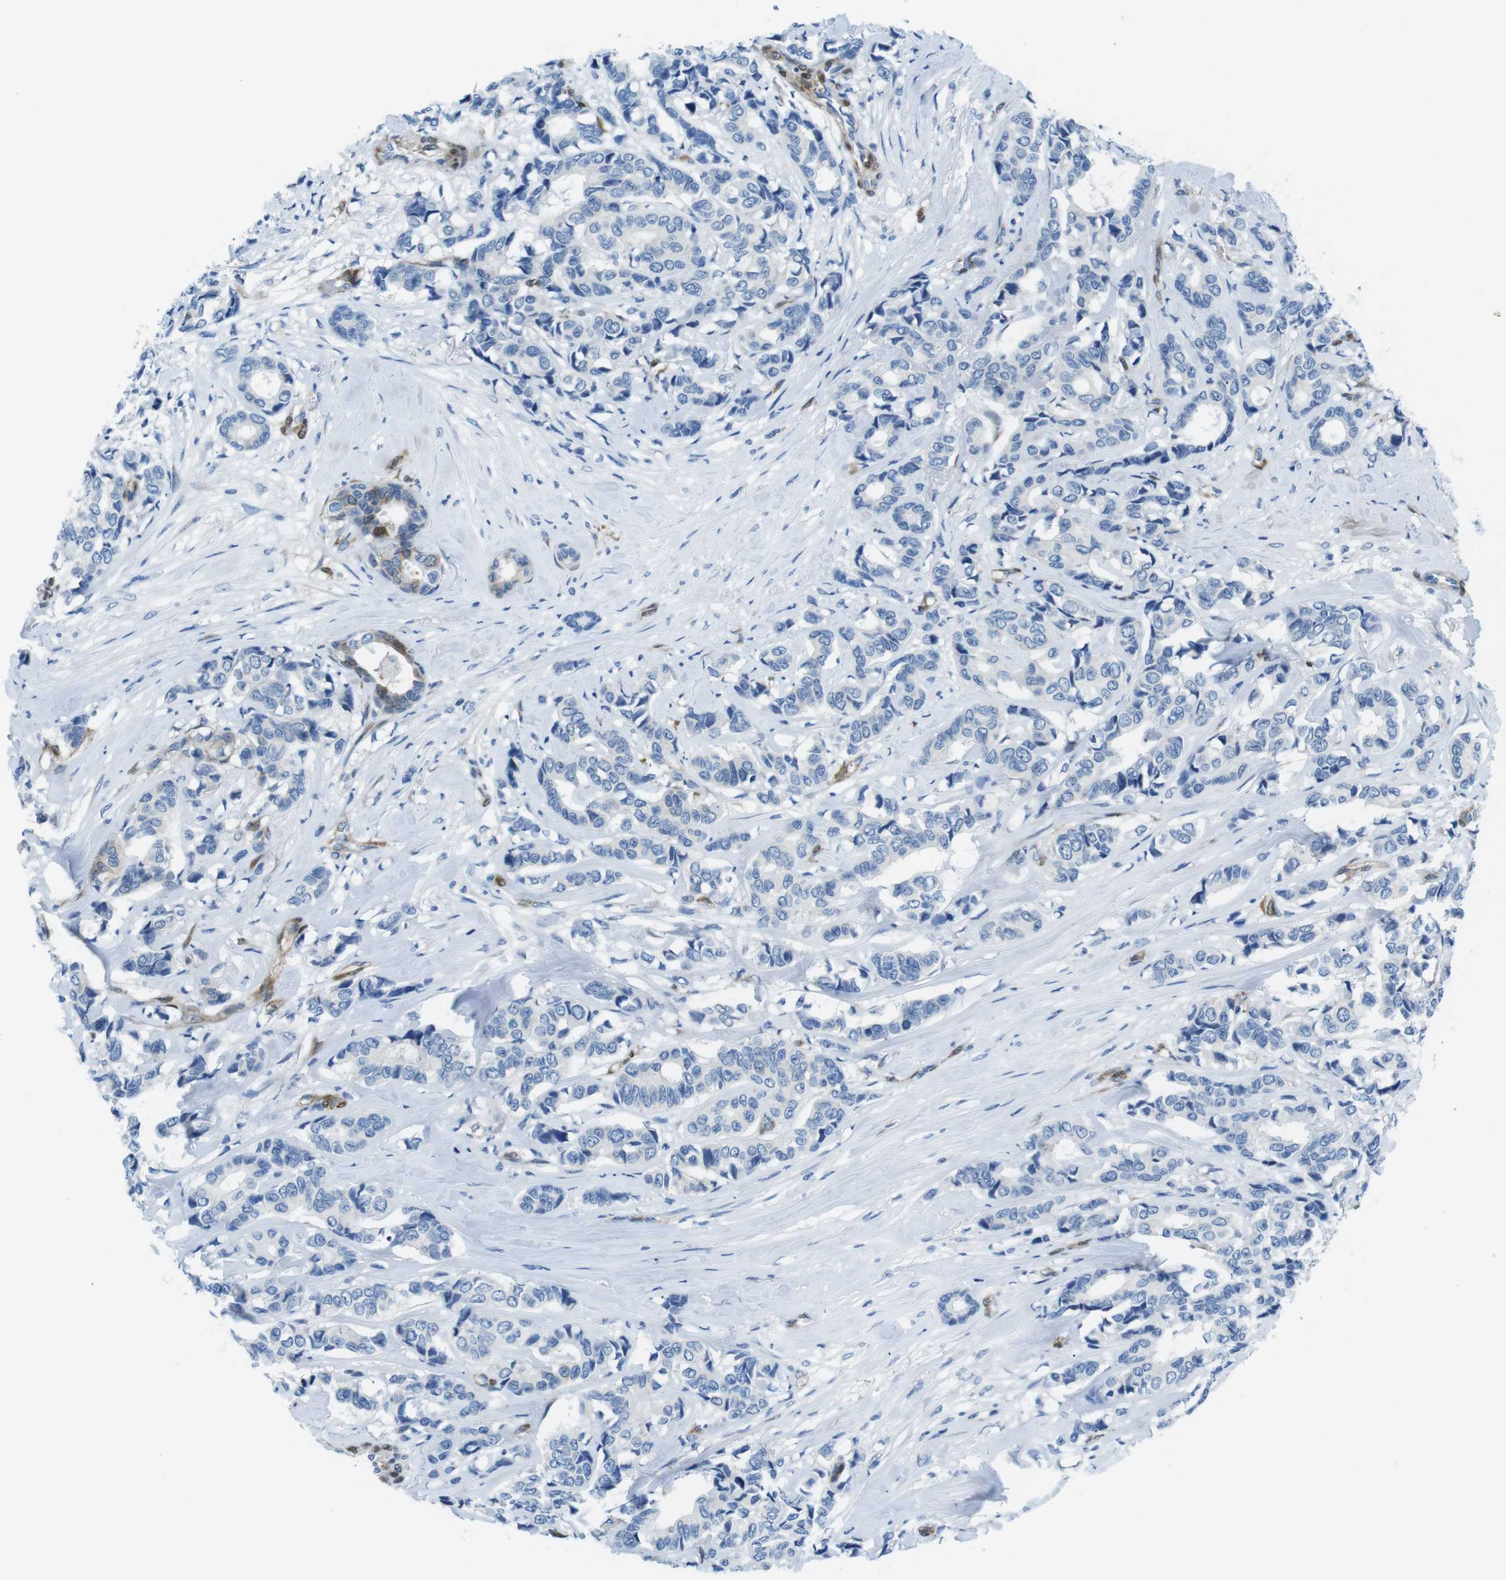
{"staining": {"intensity": "negative", "quantity": "none", "location": "none"}, "tissue": "breast cancer", "cell_type": "Tumor cells", "image_type": "cancer", "snomed": [{"axis": "morphology", "description": "Duct carcinoma"}, {"axis": "topography", "description": "Breast"}], "caption": "An immunohistochemistry micrograph of breast cancer is shown. There is no staining in tumor cells of breast cancer.", "gene": "PHLDA1", "patient": {"sex": "female", "age": 87}}